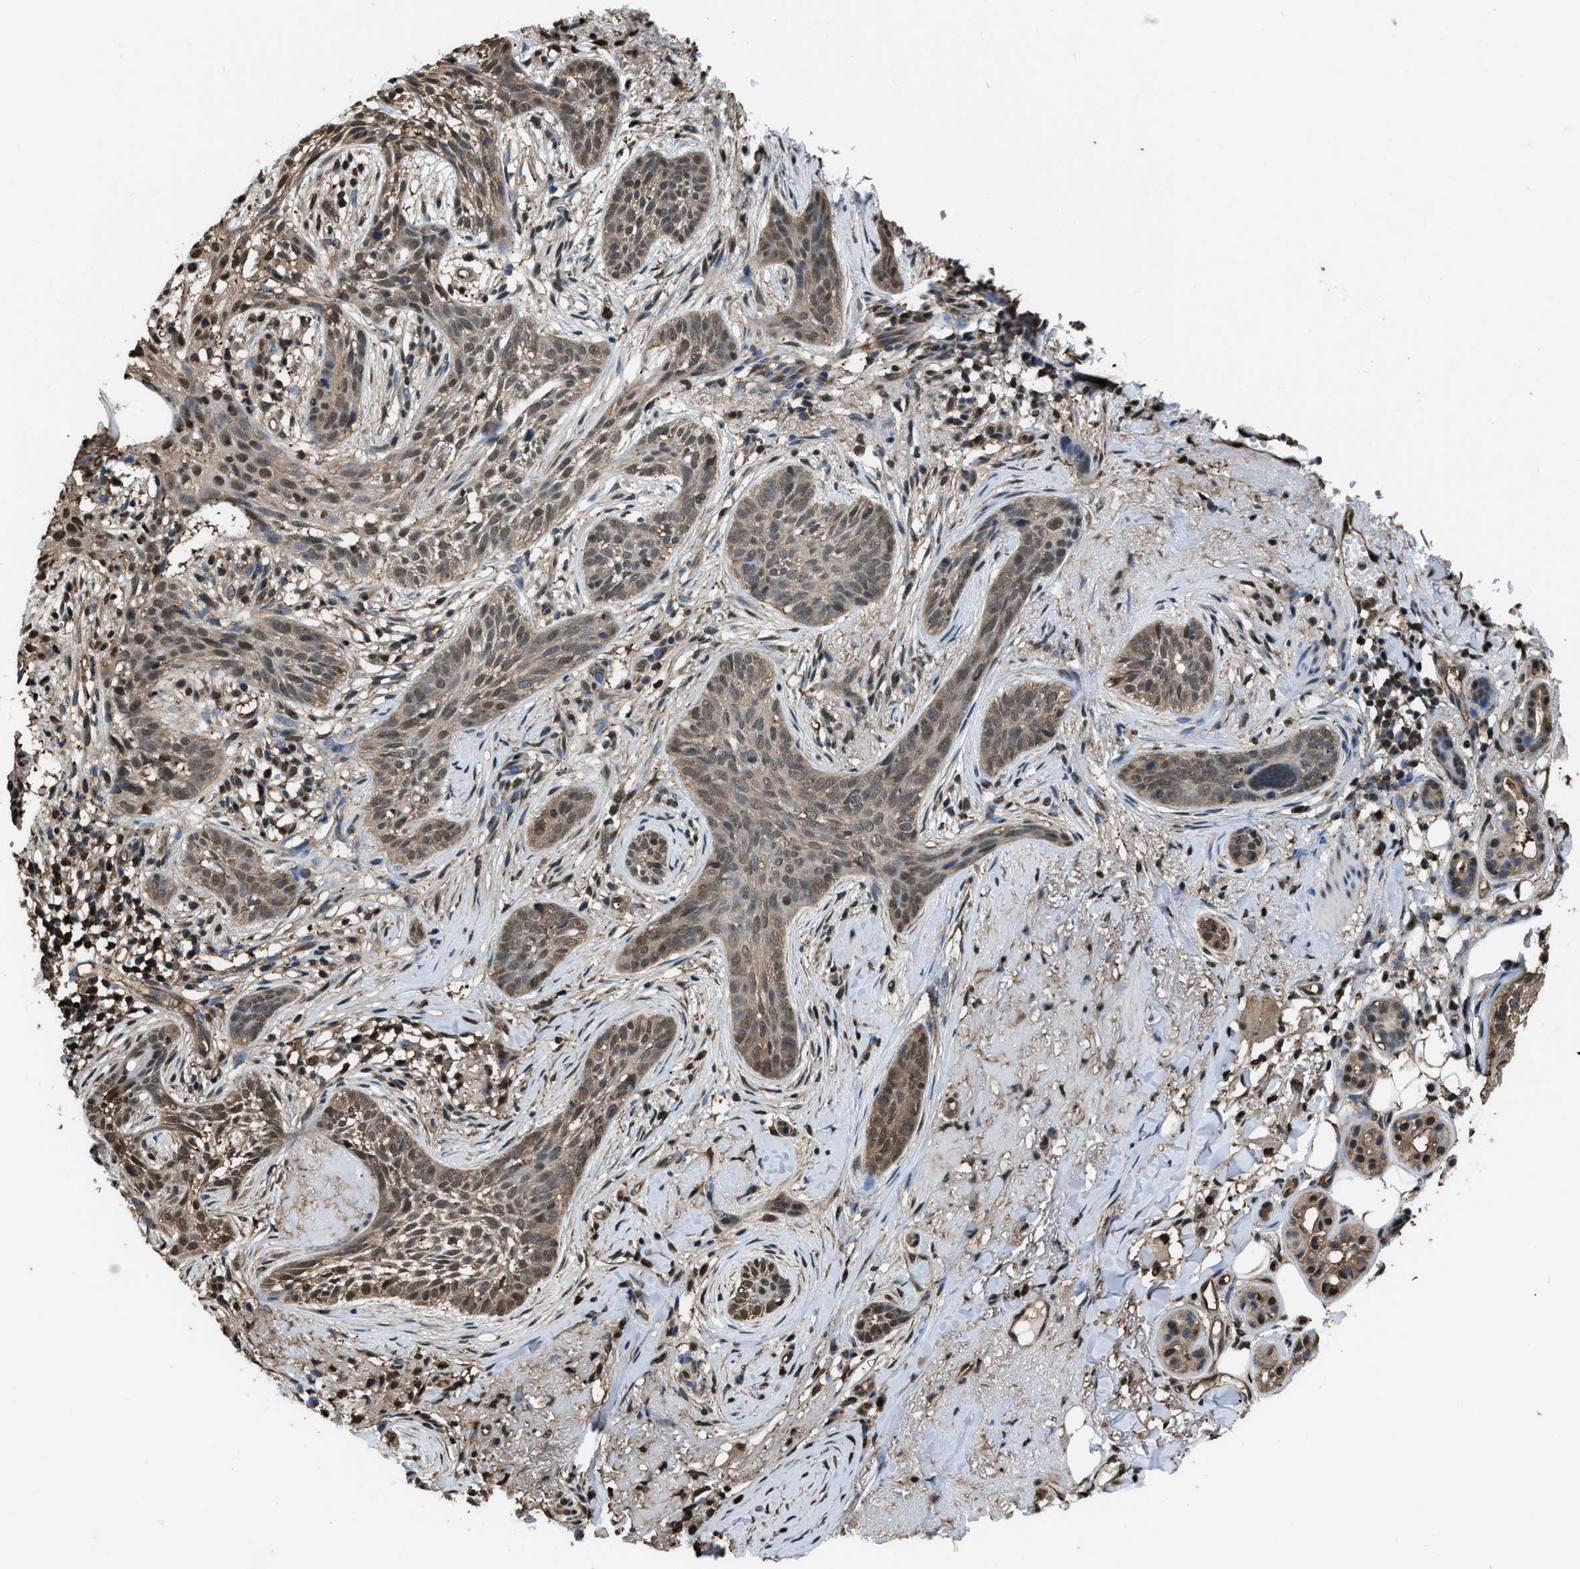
{"staining": {"intensity": "weak", "quantity": ">75%", "location": "cytoplasmic/membranous,nuclear"}, "tissue": "skin cancer", "cell_type": "Tumor cells", "image_type": "cancer", "snomed": [{"axis": "morphology", "description": "Basal cell carcinoma"}, {"axis": "topography", "description": "Skin"}], "caption": "Human basal cell carcinoma (skin) stained for a protein (brown) shows weak cytoplasmic/membranous and nuclear positive staining in approximately >75% of tumor cells.", "gene": "FNTA", "patient": {"sex": "female", "age": 88}}